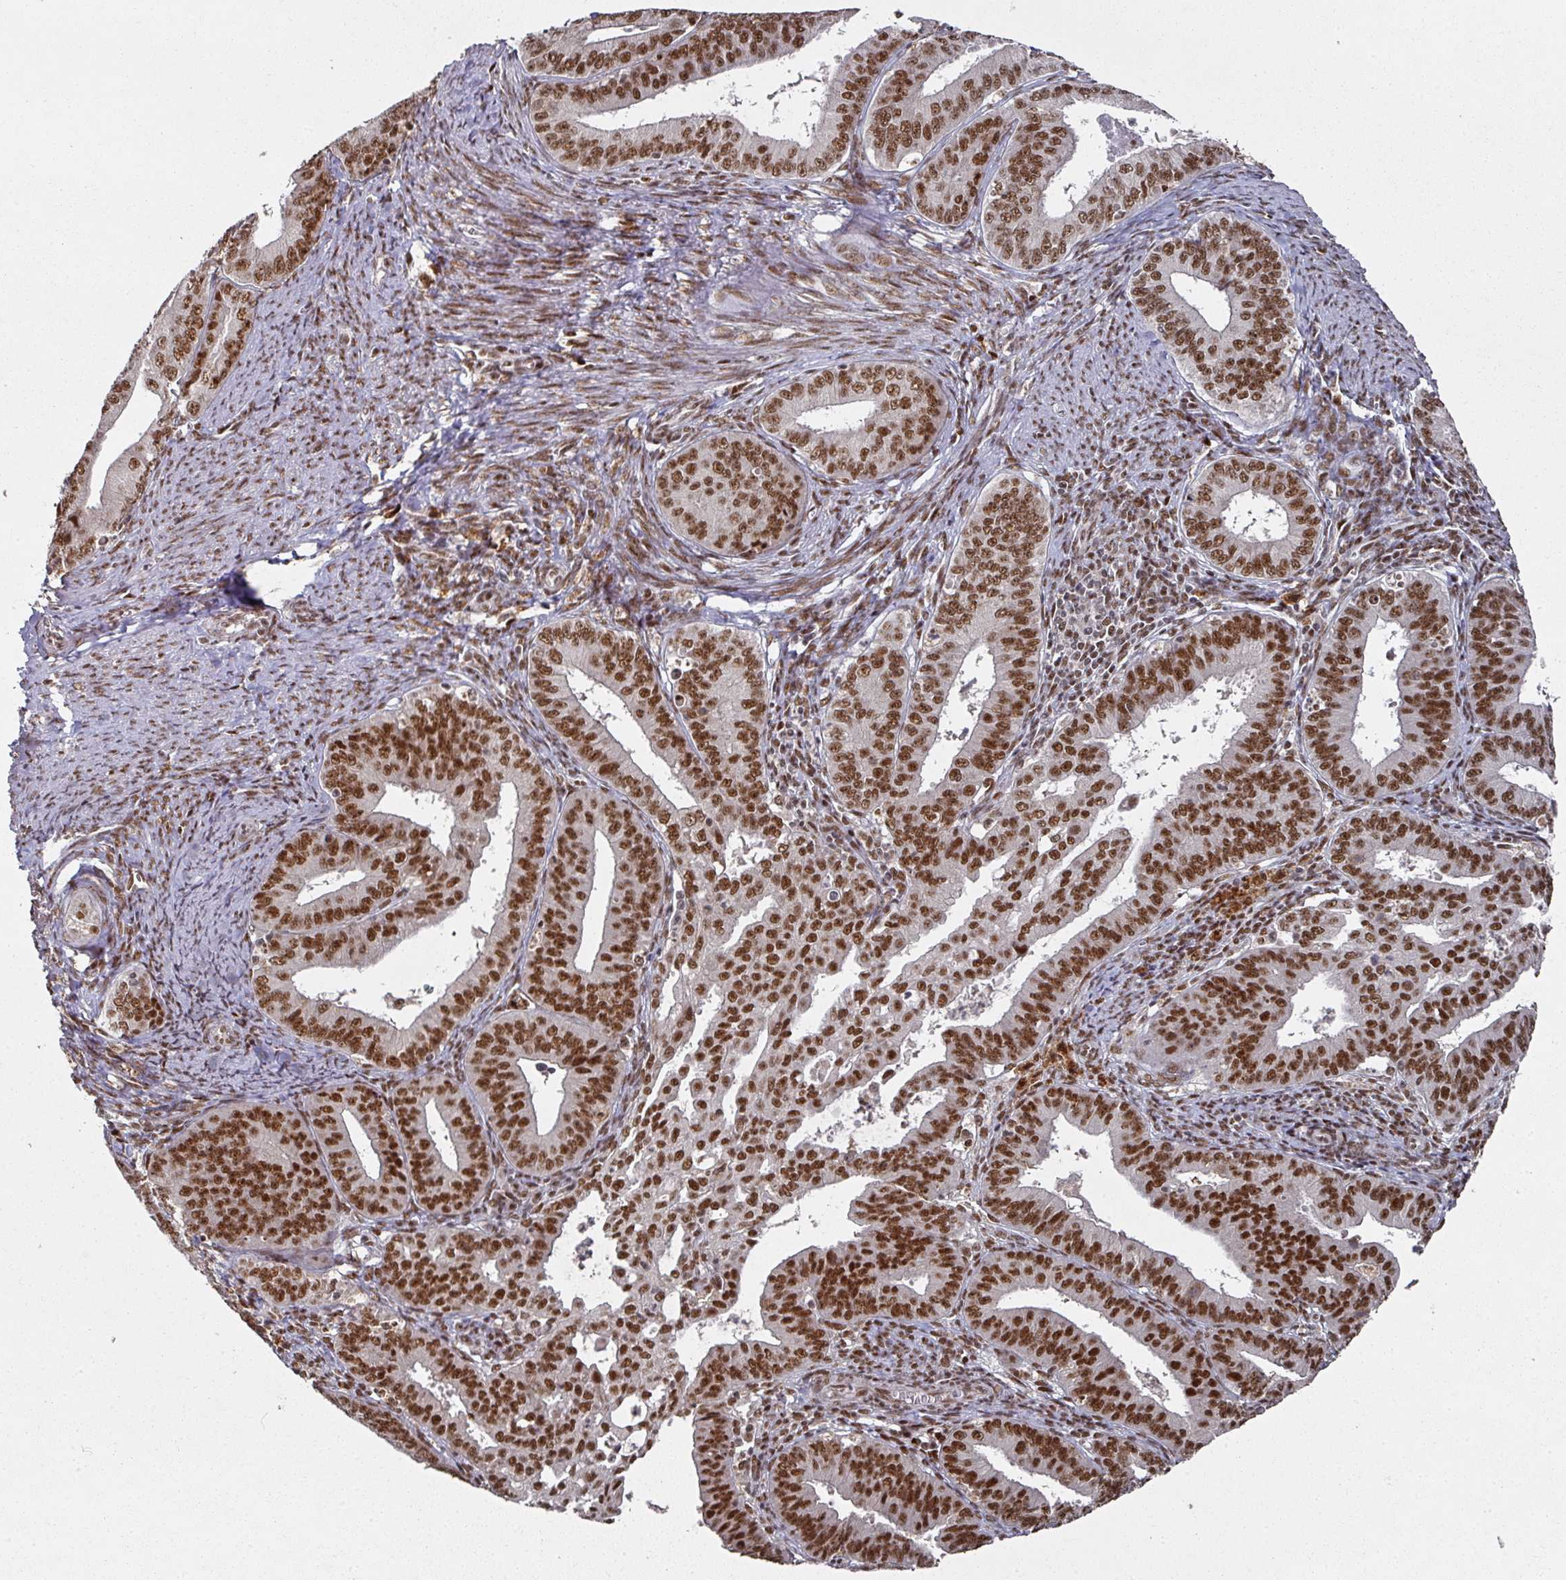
{"staining": {"intensity": "strong", "quantity": ">75%", "location": "nuclear"}, "tissue": "endometrial cancer", "cell_type": "Tumor cells", "image_type": "cancer", "snomed": [{"axis": "morphology", "description": "Adenocarcinoma, NOS"}, {"axis": "topography", "description": "Endometrium"}], "caption": "Endometrial adenocarcinoma stained for a protein (brown) demonstrates strong nuclear positive expression in approximately >75% of tumor cells.", "gene": "MEPCE", "patient": {"sex": "female", "age": 73}}